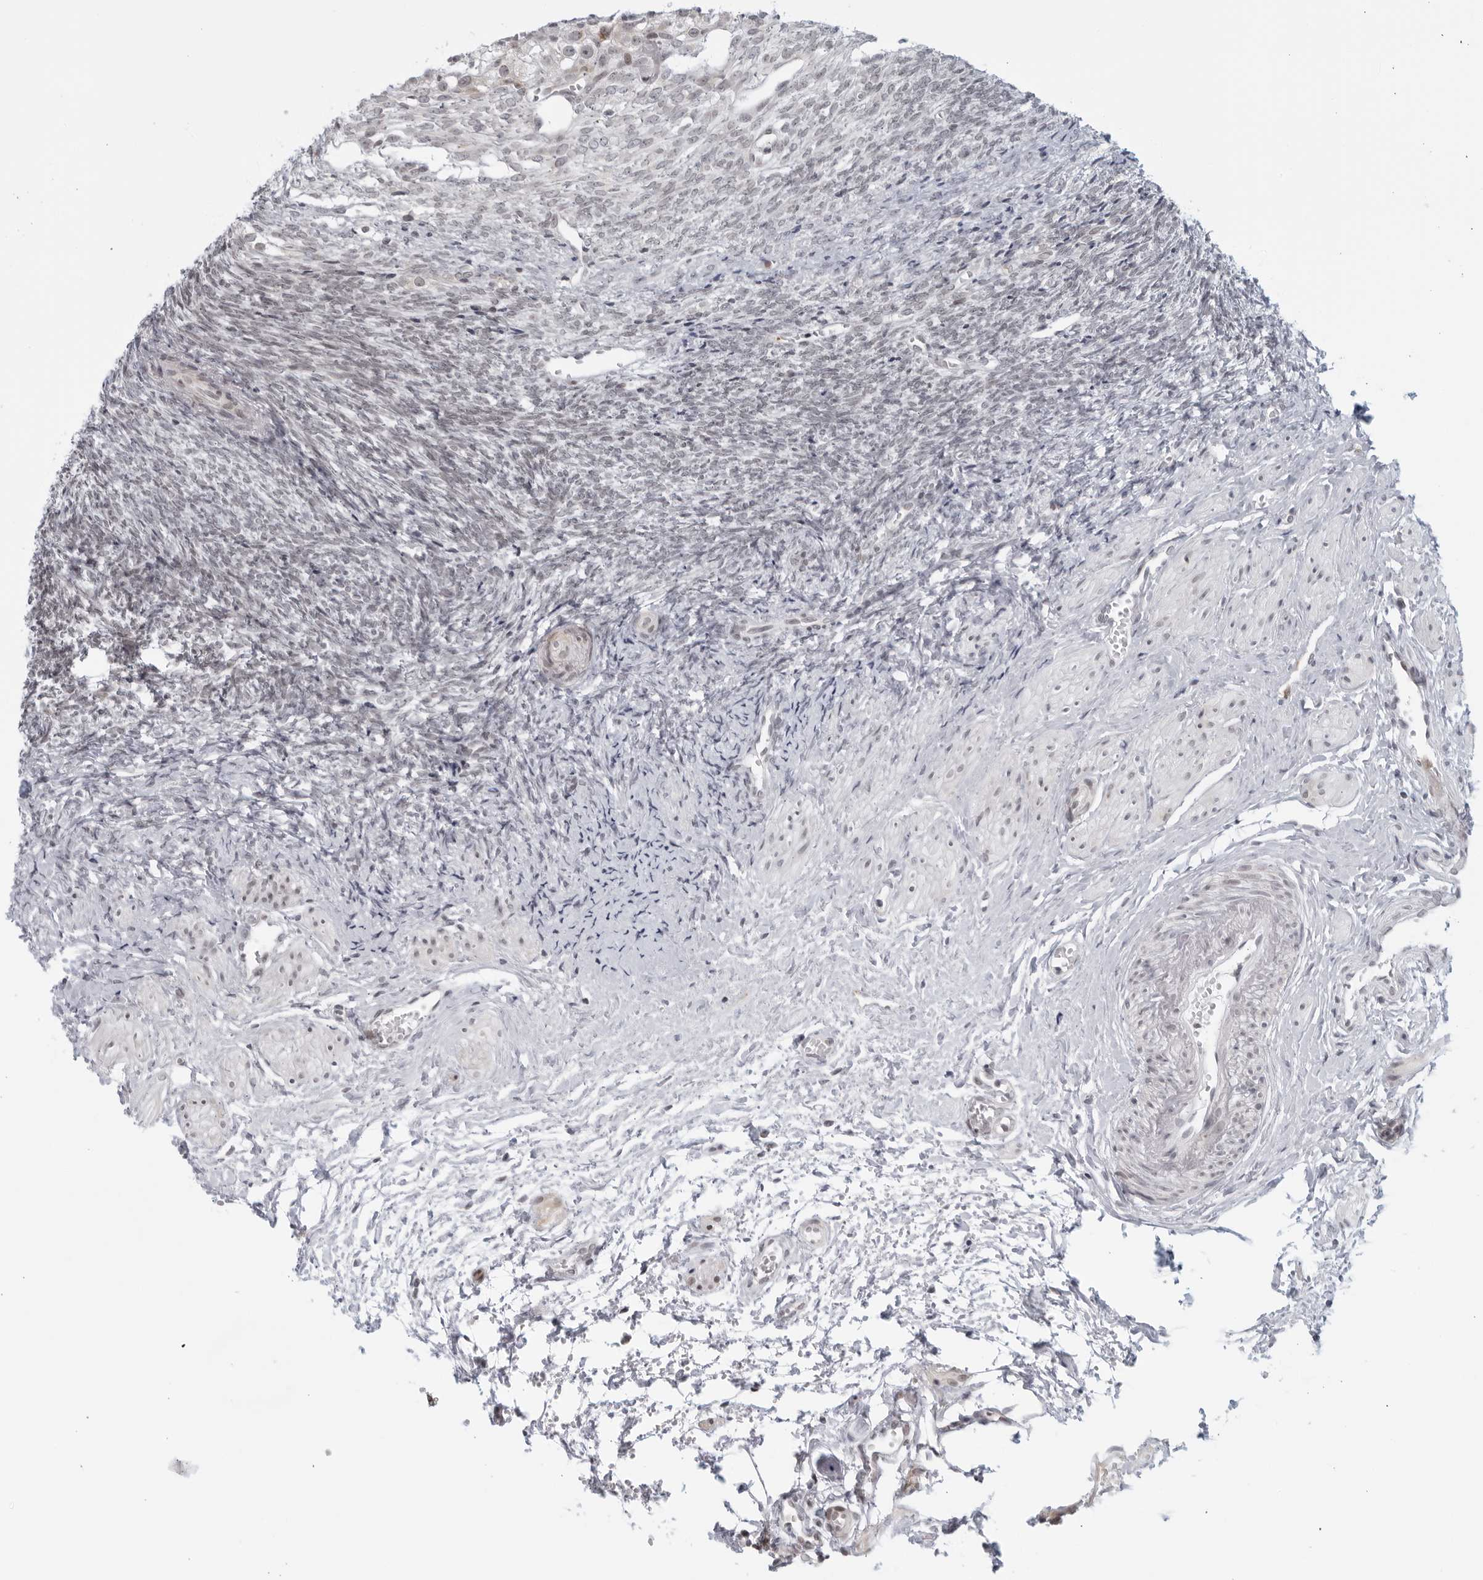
{"staining": {"intensity": "negative", "quantity": "none", "location": "none"}, "tissue": "ovary", "cell_type": "Ovarian stroma cells", "image_type": "normal", "snomed": [{"axis": "morphology", "description": "Normal tissue, NOS"}, {"axis": "topography", "description": "Ovary"}], "caption": "An image of ovary stained for a protein demonstrates no brown staining in ovarian stroma cells.", "gene": "RAB11FIP3", "patient": {"sex": "female", "age": 41}}